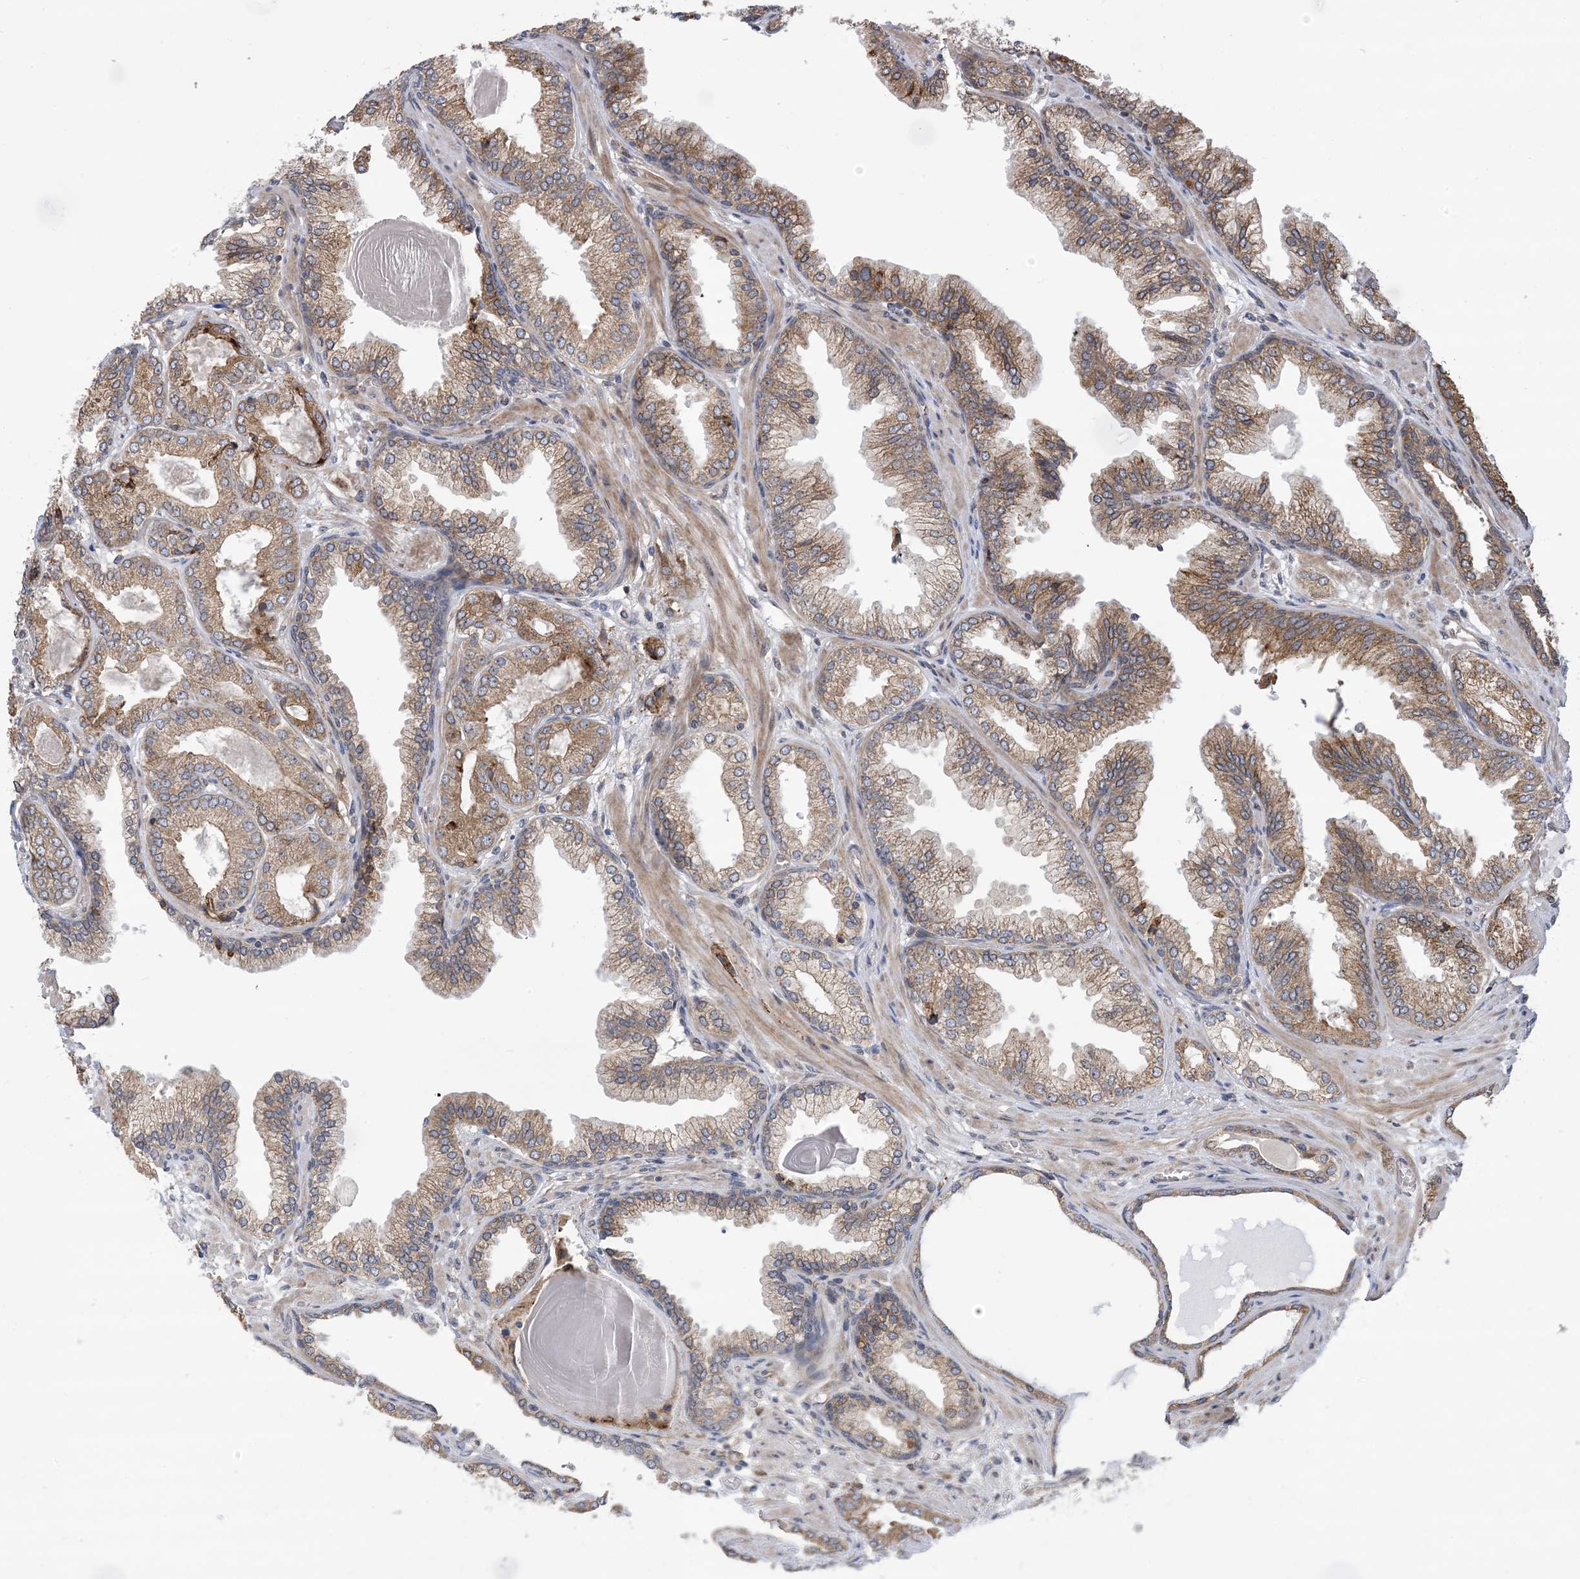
{"staining": {"intensity": "moderate", "quantity": ">75%", "location": "cytoplasmic/membranous"}, "tissue": "prostate cancer", "cell_type": "Tumor cells", "image_type": "cancer", "snomed": [{"axis": "morphology", "description": "Adenocarcinoma, High grade"}, {"axis": "topography", "description": "Prostate"}], "caption": "Immunohistochemical staining of prostate high-grade adenocarcinoma reveals medium levels of moderate cytoplasmic/membranous protein staining in approximately >75% of tumor cells. The protein of interest is stained brown, and the nuclei are stained in blue (DAB IHC with brightfield microscopy, high magnification).", "gene": "CLEC16A", "patient": {"sex": "male", "age": 71}}